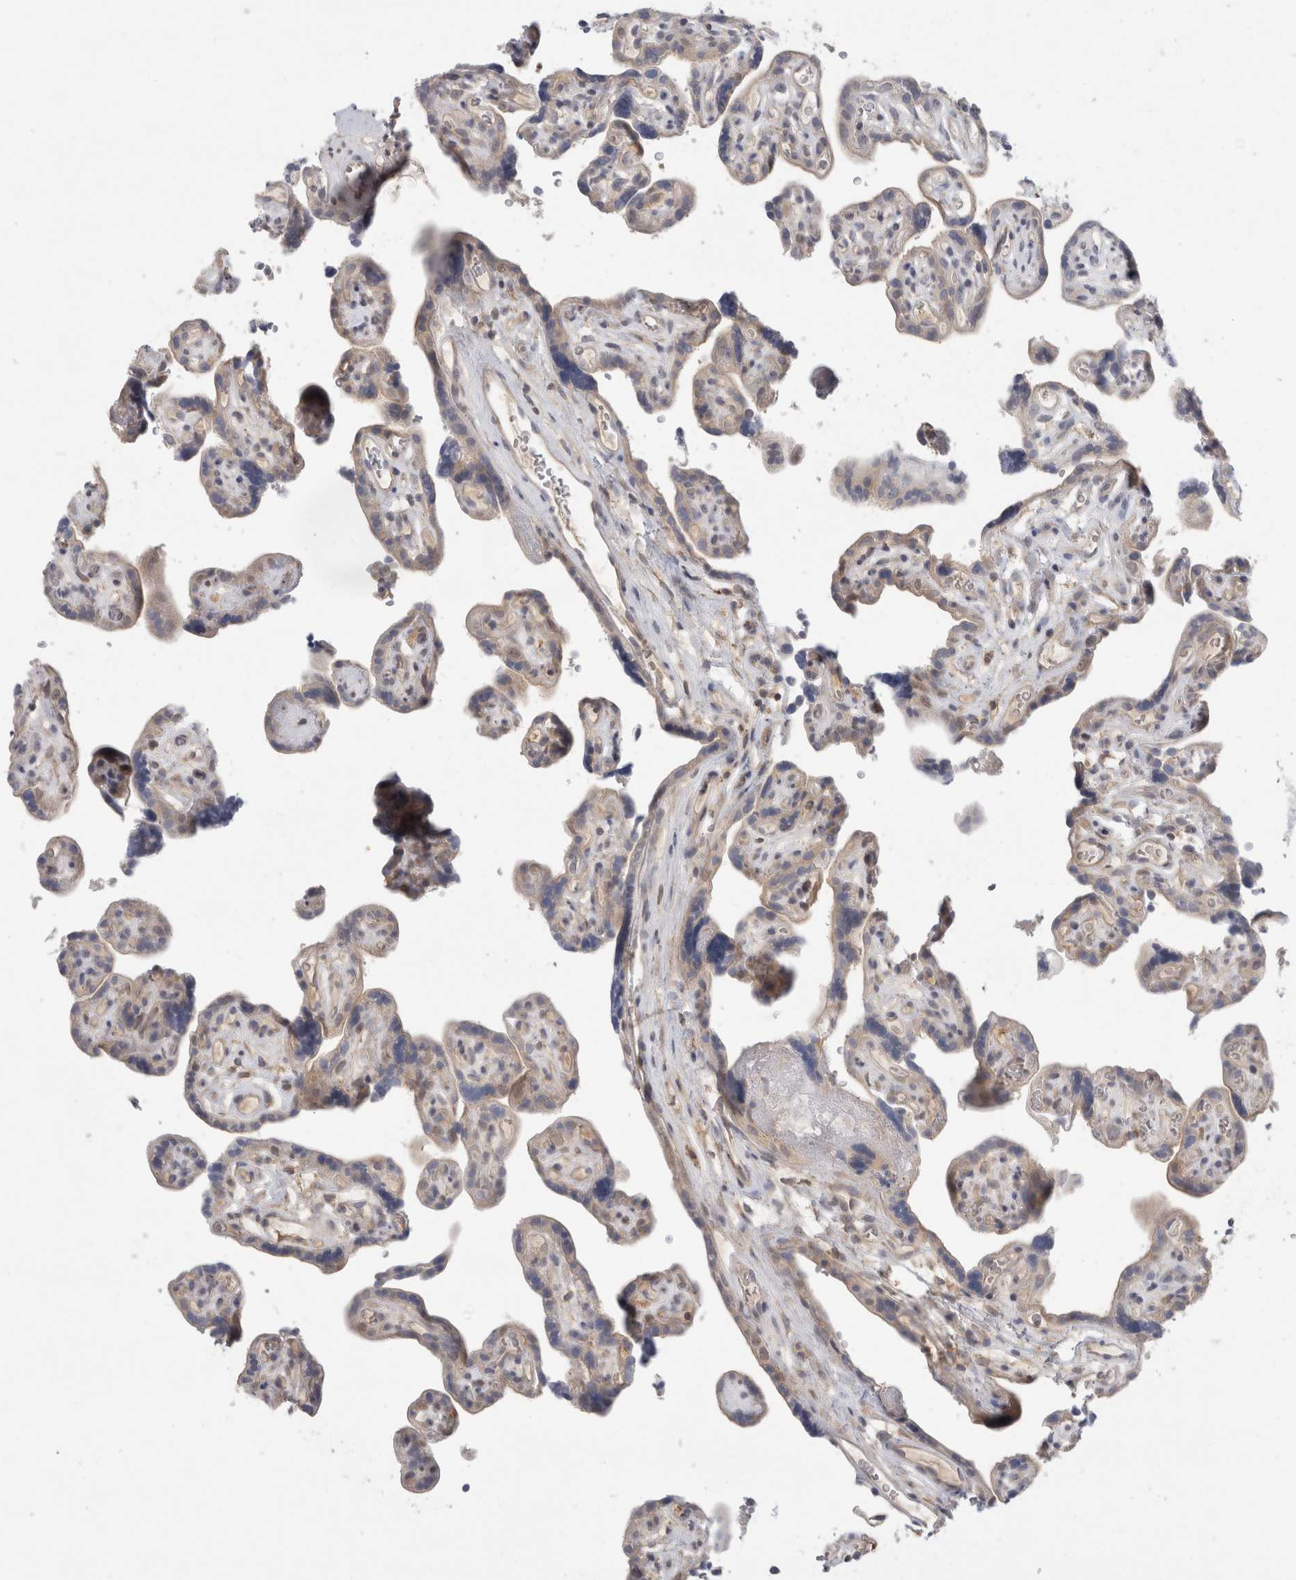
{"staining": {"intensity": "weak", "quantity": ">75%", "location": "cytoplasmic/membranous"}, "tissue": "placenta", "cell_type": "Decidual cells", "image_type": "normal", "snomed": [{"axis": "morphology", "description": "Normal tissue, NOS"}, {"axis": "topography", "description": "Placenta"}], "caption": "Immunohistochemical staining of unremarkable human placenta reveals weak cytoplasmic/membranous protein staining in approximately >75% of decidual cells.", "gene": "SYTL5", "patient": {"sex": "female", "age": 30}}